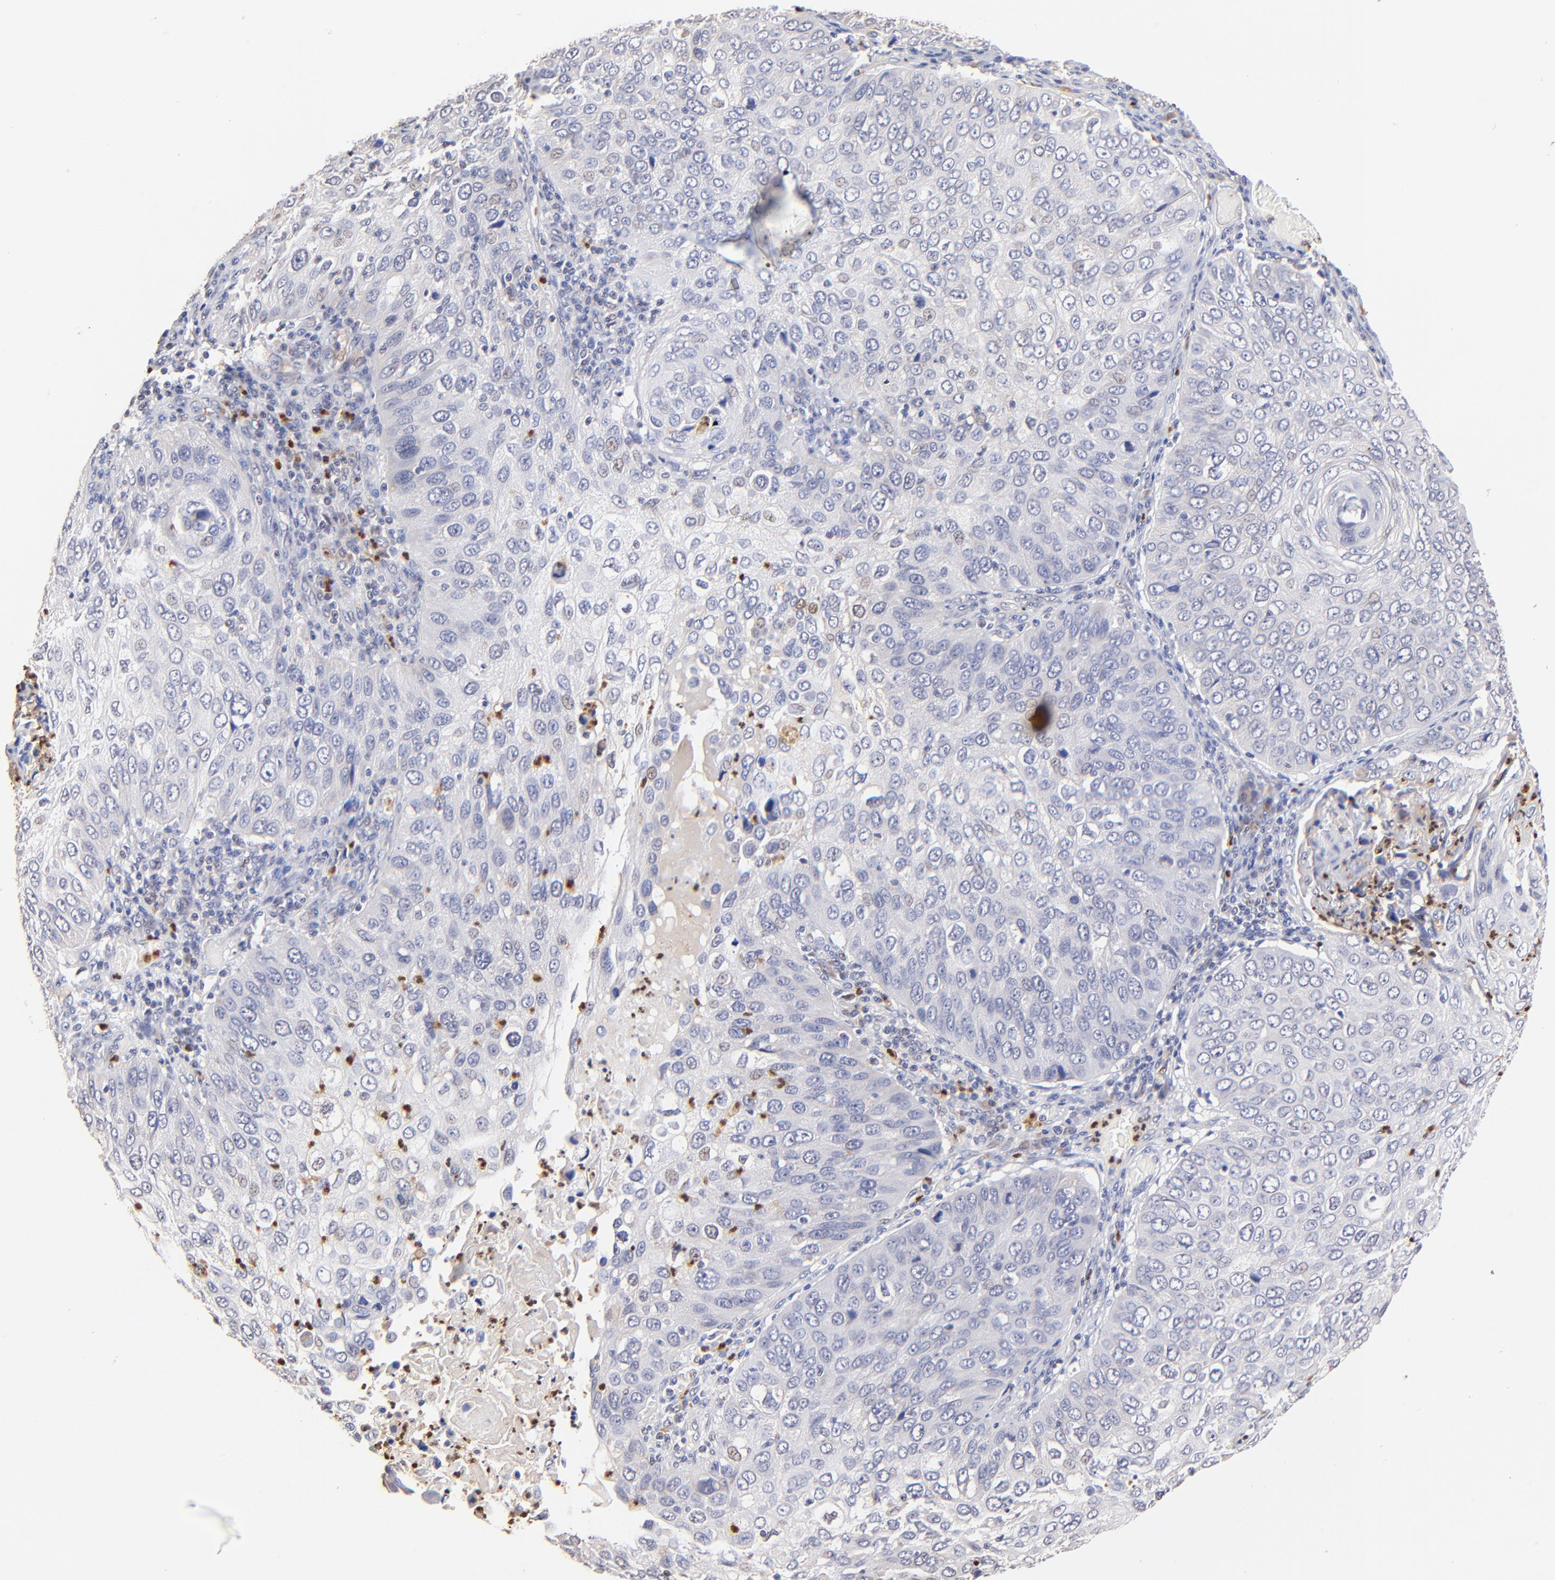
{"staining": {"intensity": "weak", "quantity": "<25%", "location": "cytoplasmic/membranous"}, "tissue": "skin cancer", "cell_type": "Tumor cells", "image_type": "cancer", "snomed": [{"axis": "morphology", "description": "Squamous cell carcinoma, NOS"}, {"axis": "topography", "description": "Skin"}], "caption": "High power microscopy histopathology image of an IHC photomicrograph of skin squamous cell carcinoma, revealing no significant staining in tumor cells.", "gene": "BBOF1", "patient": {"sex": "male", "age": 87}}